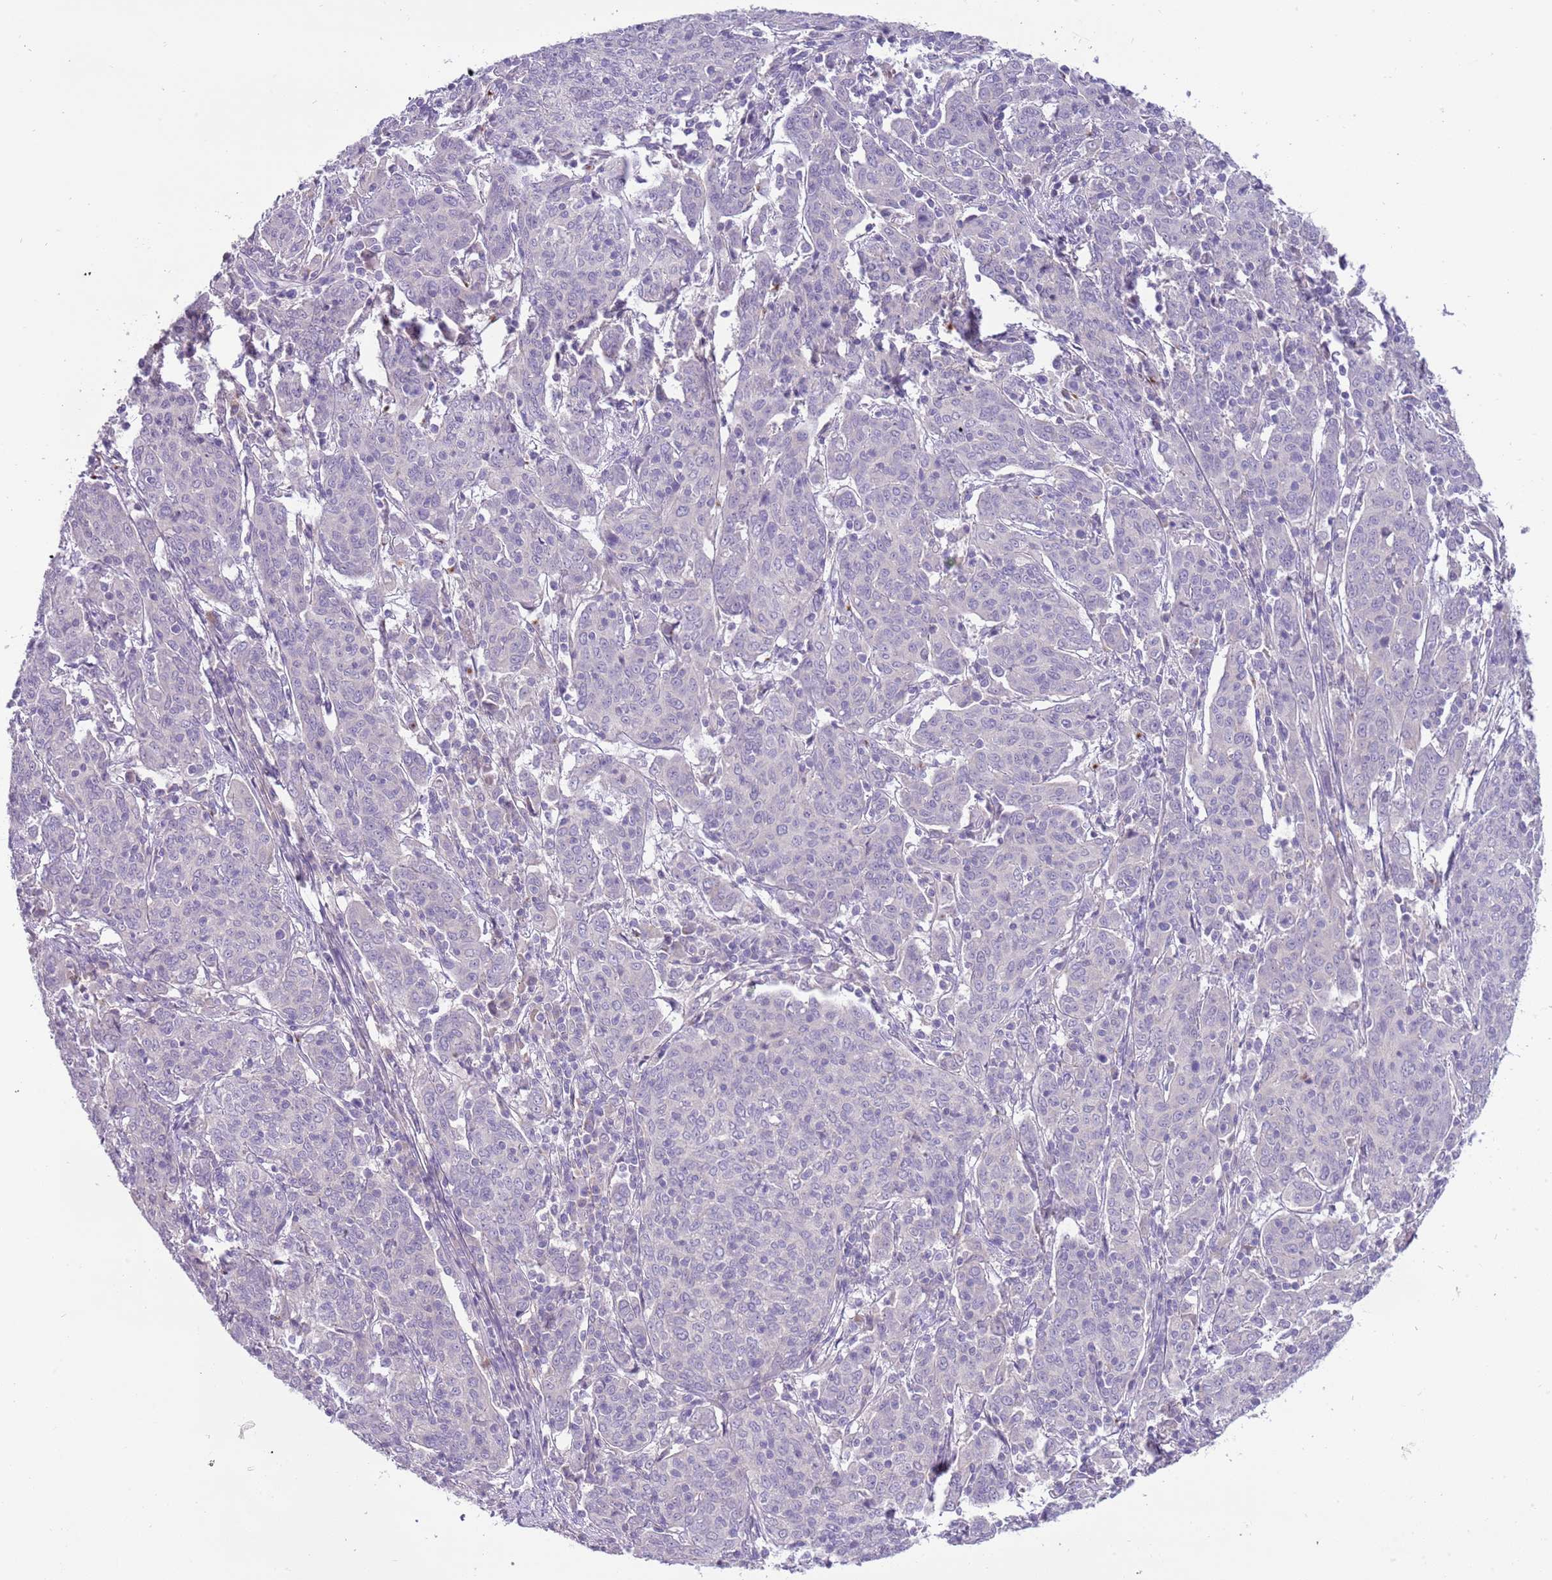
{"staining": {"intensity": "negative", "quantity": "none", "location": "none"}, "tissue": "cervical cancer", "cell_type": "Tumor cells", "image_type": "cancer", "snomed": [{"axis": "morphology", "description": "Squamous cell carcinoma, NOS"}, {"axis": "topography", "description": "Cervix"}], "caption": "This is an IHC photomicrograph of cervical cancer (squamous cell carcinoma). There is no positivity in tumor cells.", "gene": "CFAP73", "patient": {"sex": "female", "age": 67}}